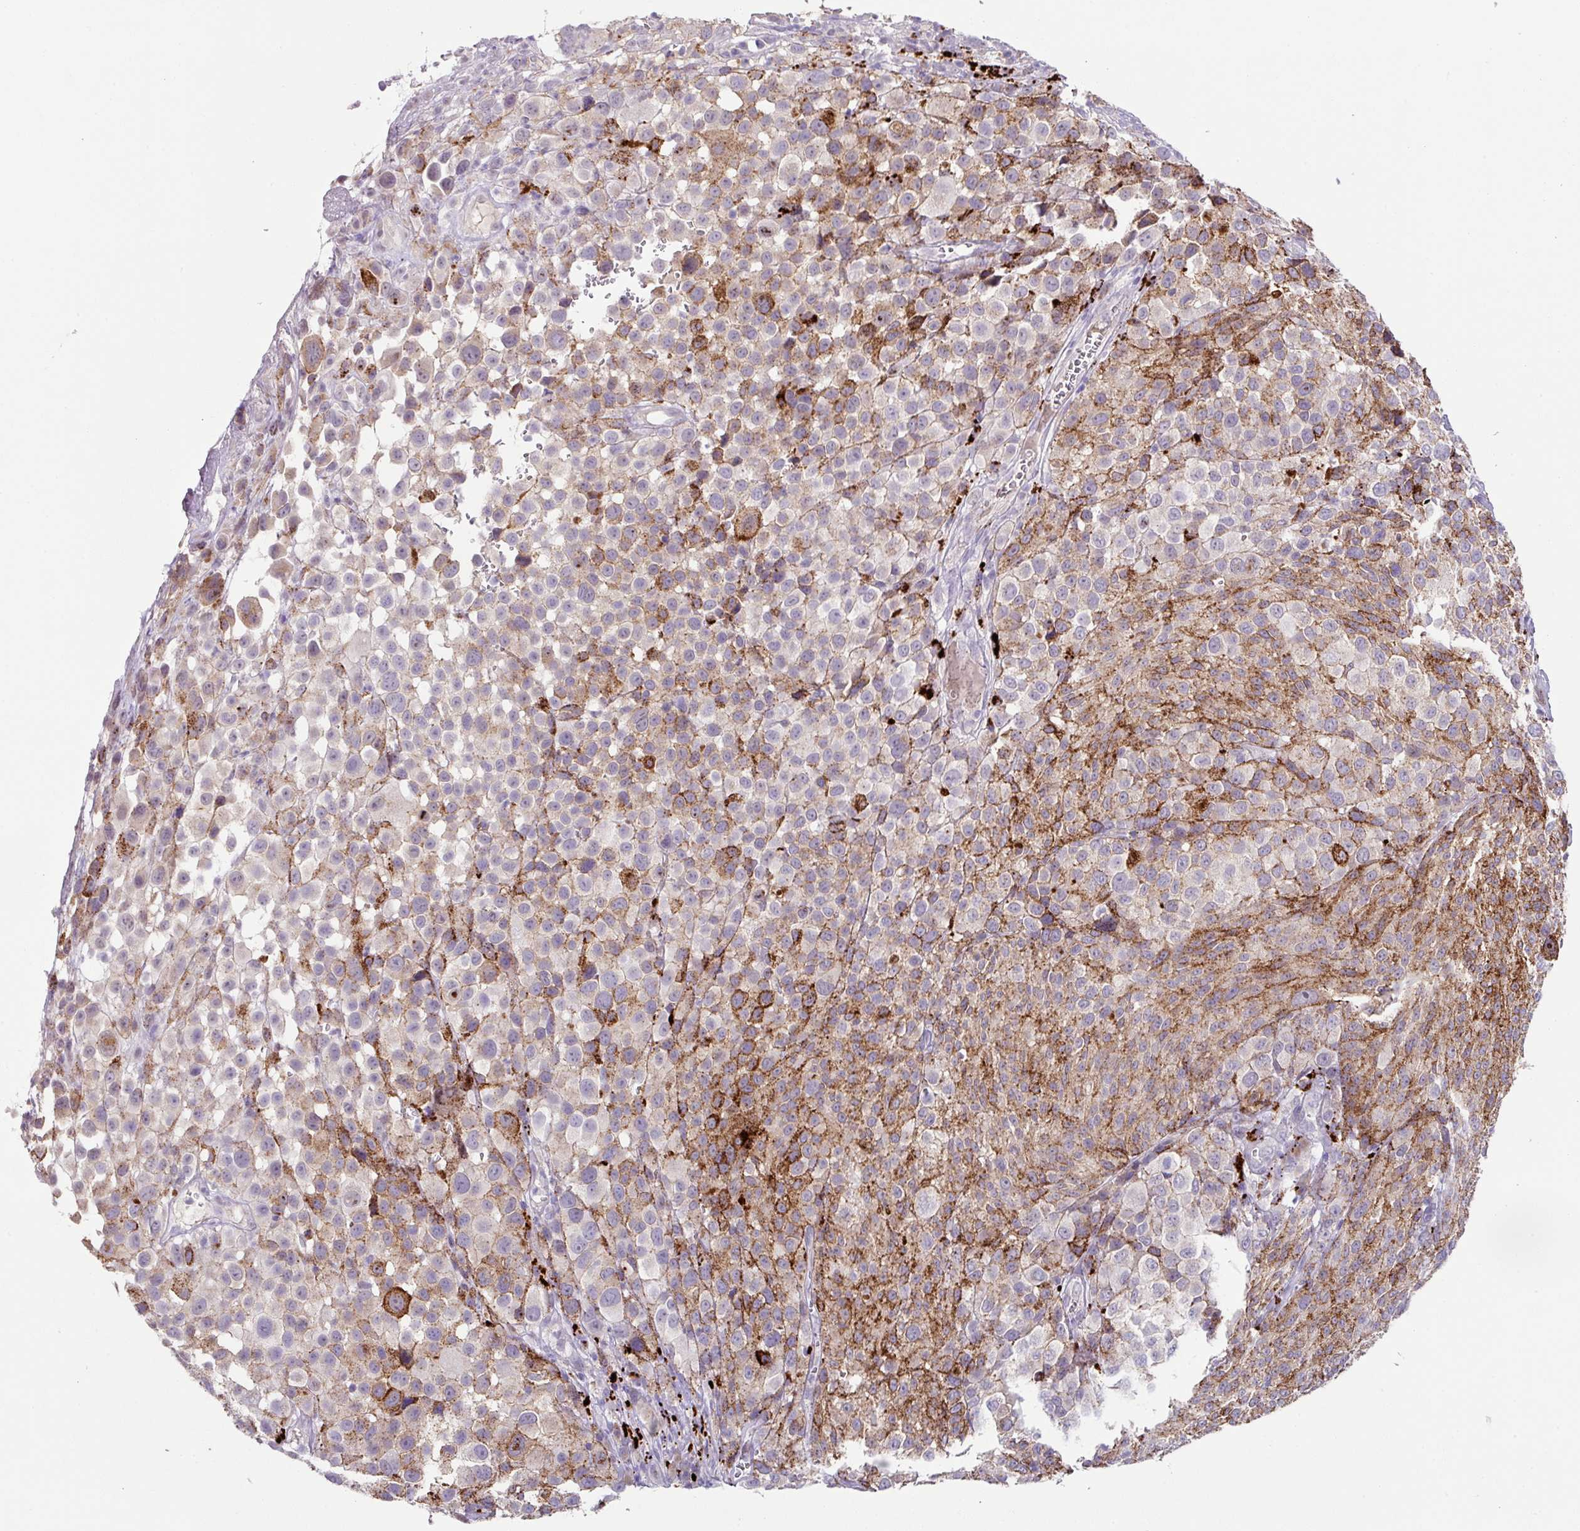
{"staining": {"intensity": "strong", "quantity": "25%-75%", "location": "cytoplasmic/membranous"}, "tissue": "melanoma", "cell_type": "Tumor cells", "image_type": "cancer", "snomed": [{"axis": "morphology", "description": "Malignant melanoma, NOS"}, {"axis": "topography", "description": "Skin of trunk"}], "caption": "IHC photomicrograph of malignant melanoma stained for a protein (brown), which demonstrates high levels of strong cytoplasmic/membranous expression in about 25%-75% of tumor cells.", "gene": "PLEKHH3", "patient": {"sex": "male", "age": 71}}